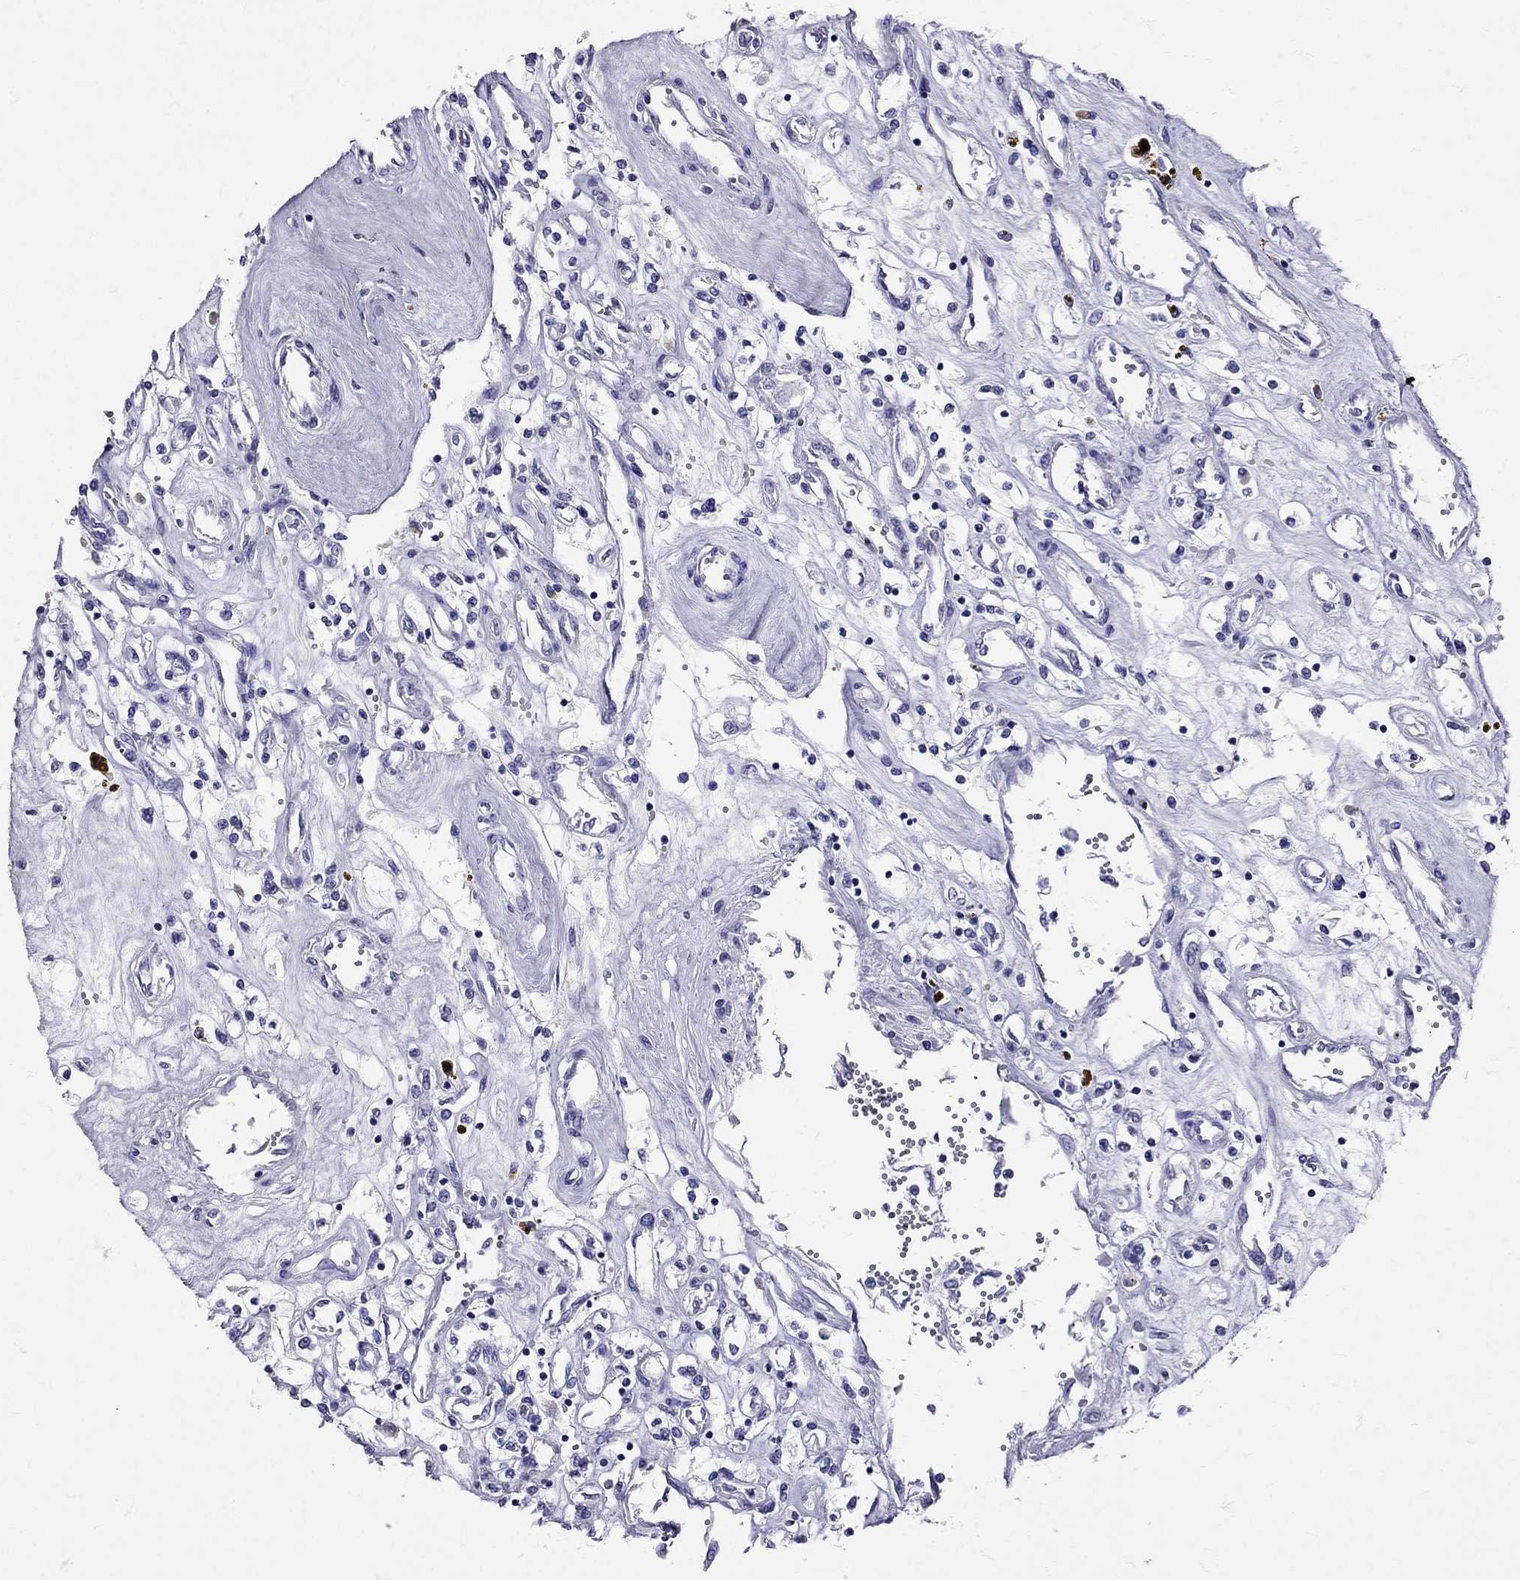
{"staining": {"intensity": "negative", "quantity": "none", "location": "none"}, "tissue": "renal cancer", "cell_type": "Tumor cells", "image_type": "cancer", "snomed": [{"axis": "morphology", "description": "Adenocarcinoma, NOS"}, {"axis": "topography", "description": "Kidney"}], "caption": "The micrograph exhibits no staining of tumor cells in renal cancer.", "gene": "TBR1", "patient": {"sex": "female", "age": 59}}